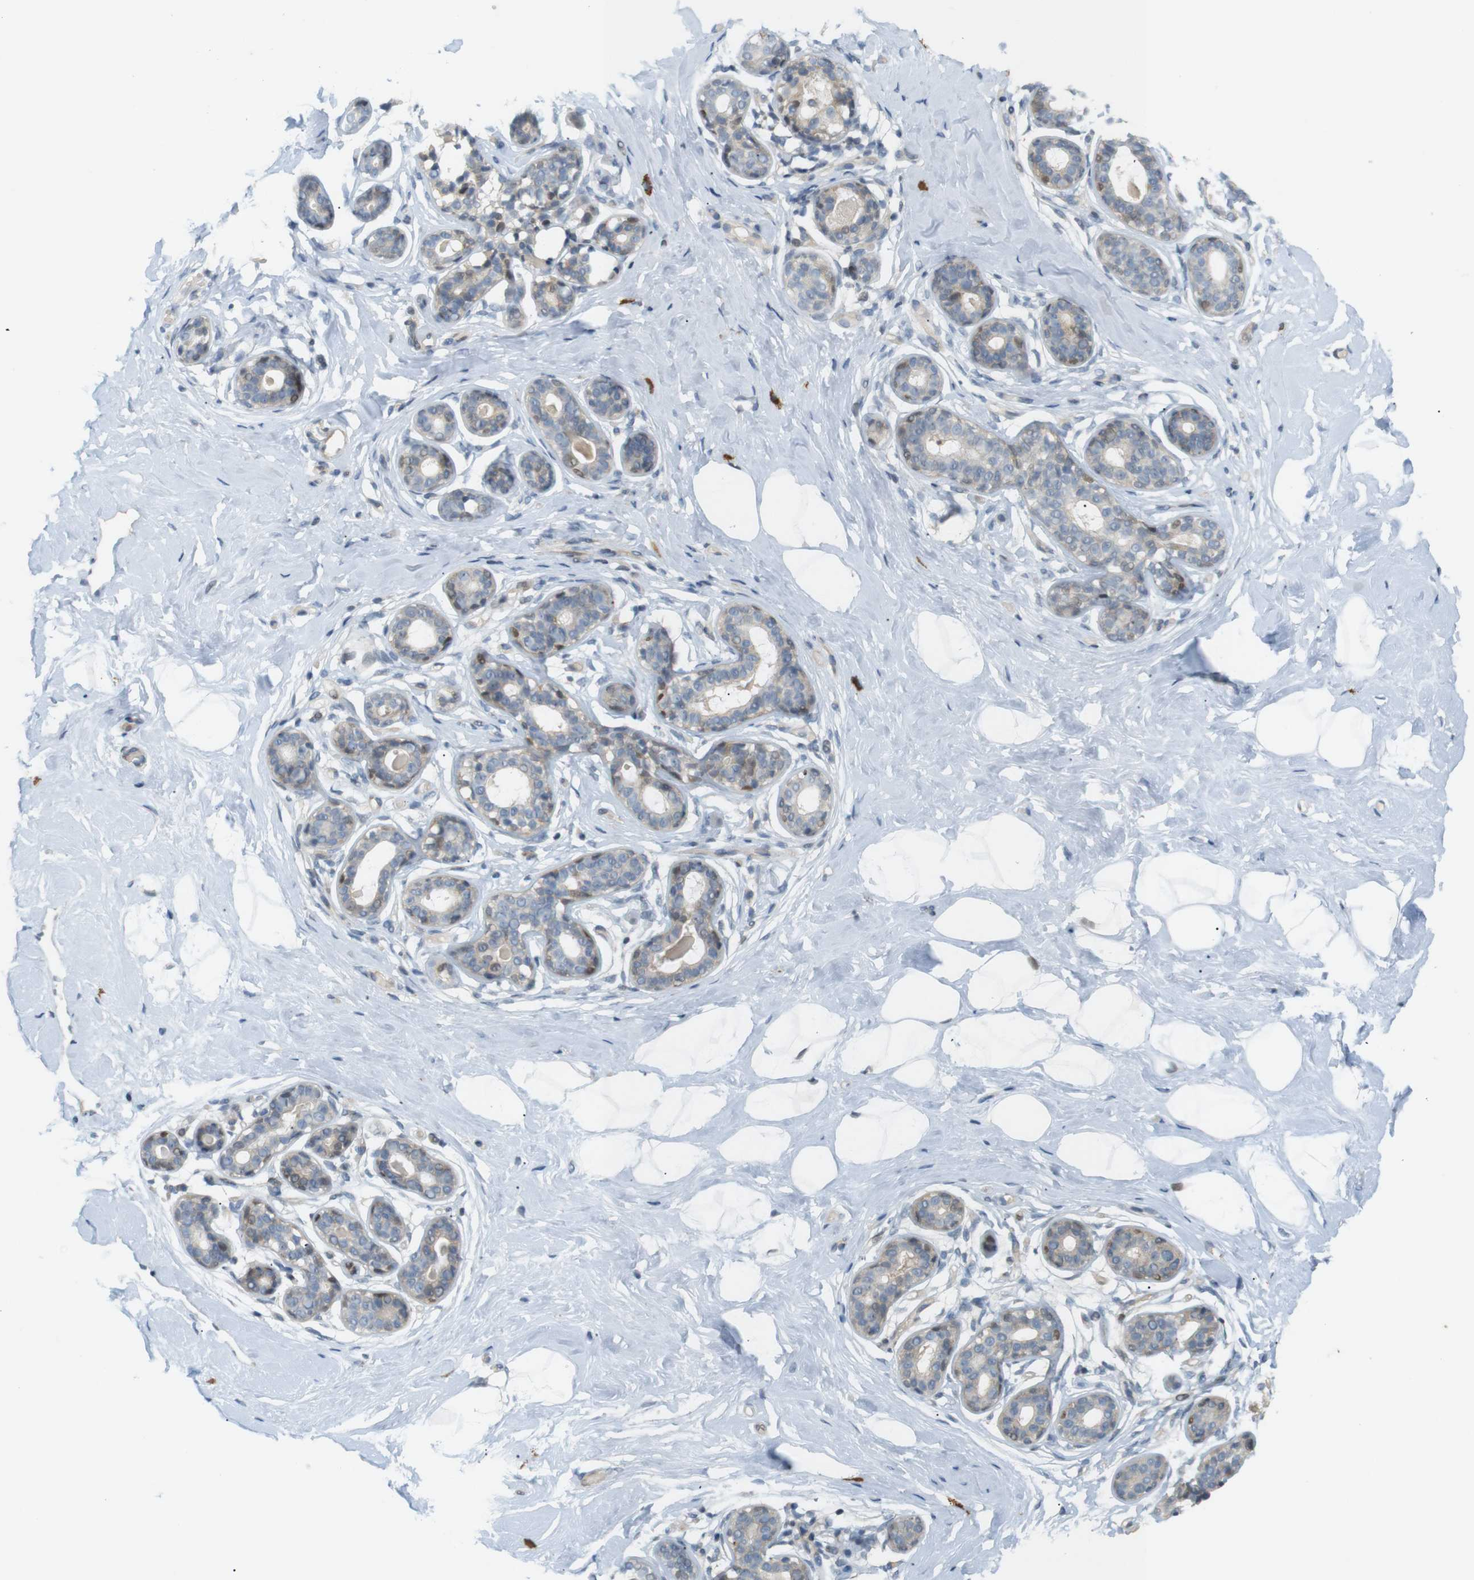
{"staining": {"intensity": "negative", "quantity": "none", "location": "none"}, "tissue": "breast", "cell_type": "Adipocytes", "image_type": "normal", "snomed": [{"axis": "morphology", "description": "Normal tissue, NOS"}, {"axis": "topography", "description": "Breast"}], "caption": "Breast stained for a protein using immunohistochemistry exhibits no staining adipocytes.", "gene": "PPP1R14A", "patient": {"sex": "female", "age": 23}}